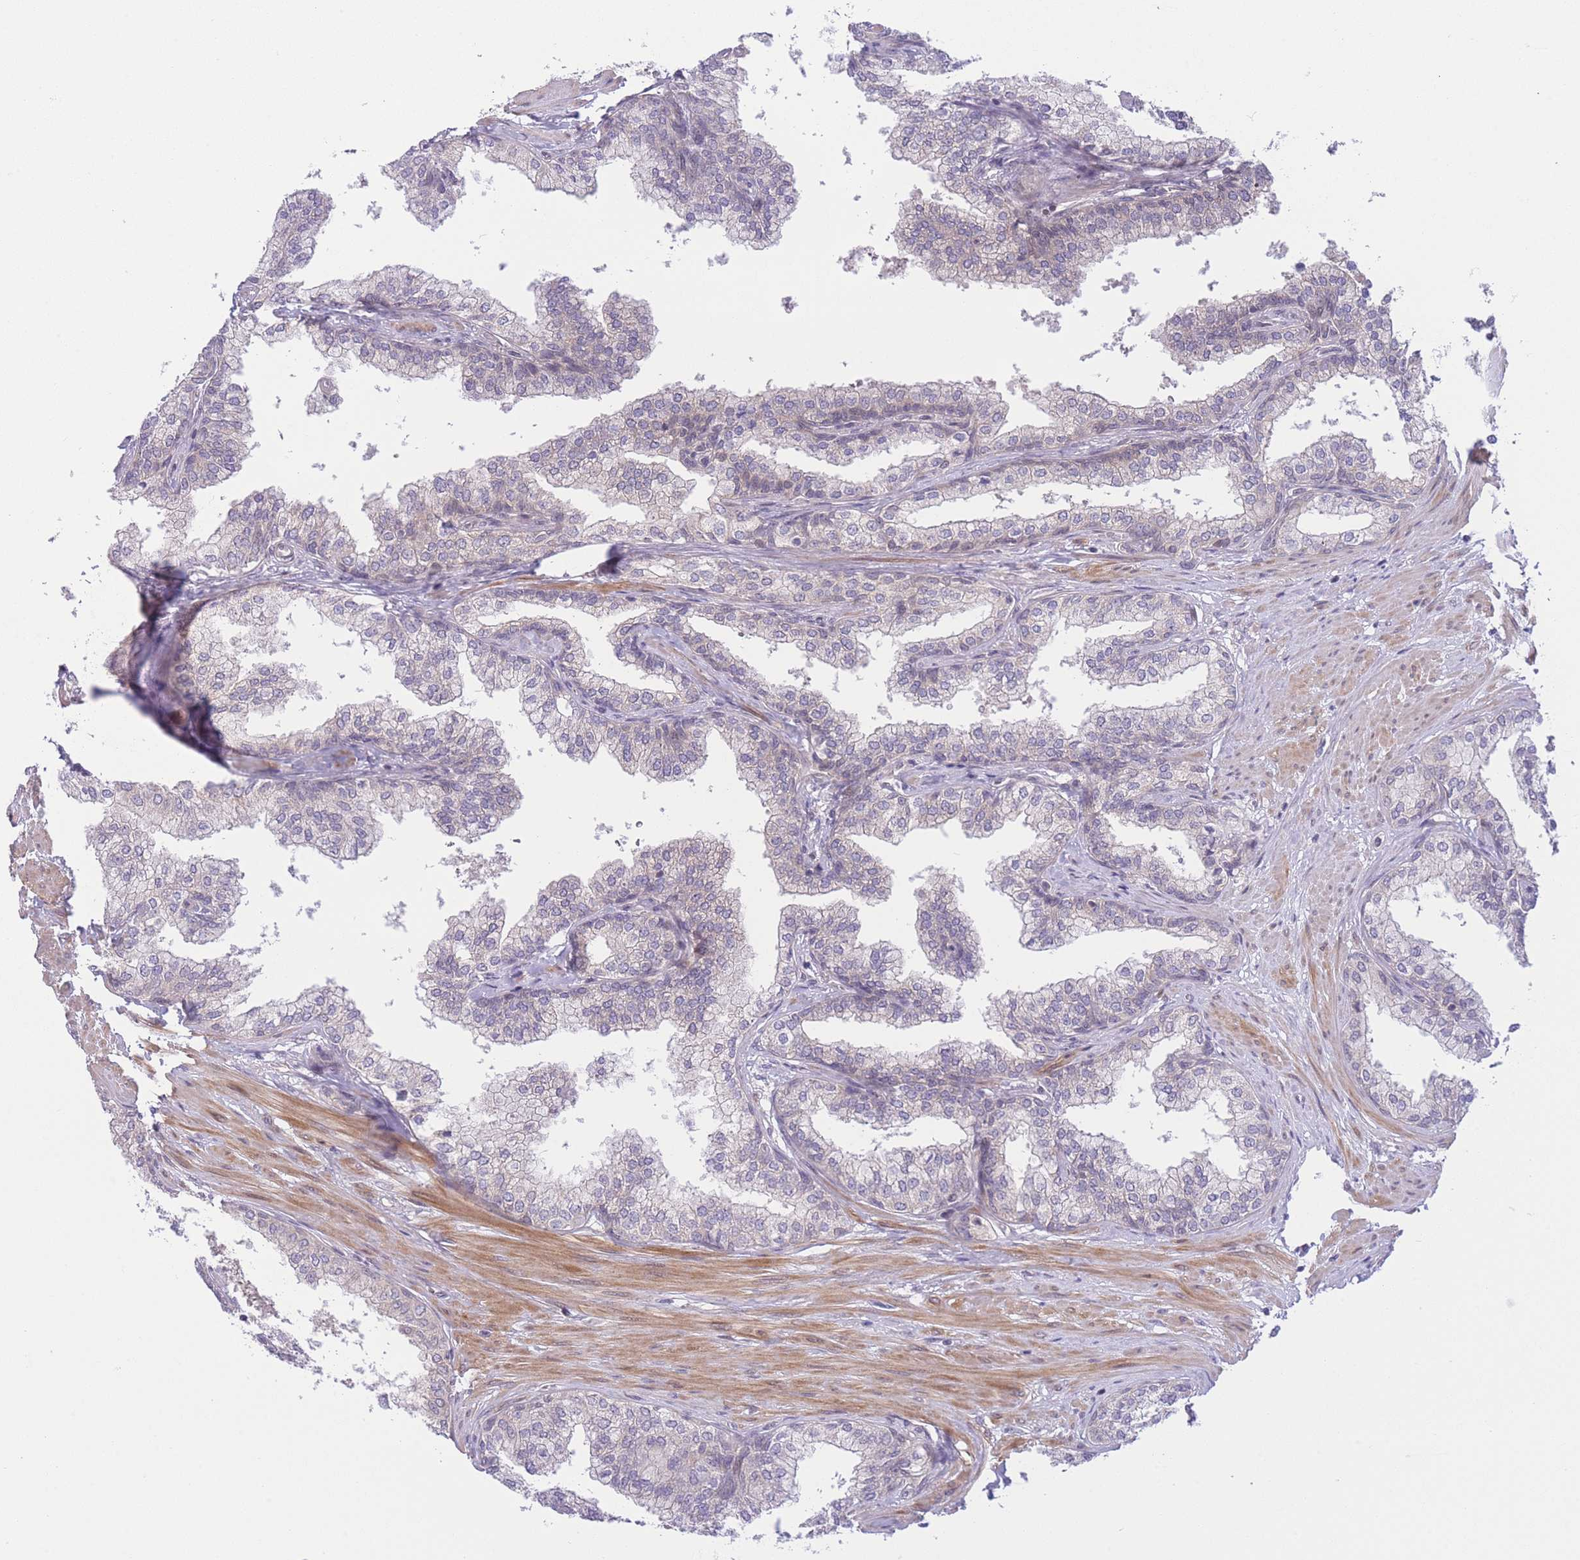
{"staining": {"intensity": "negative", "quantity": "none", "location": "none"}, "tissue": "prostate", "cell_type": "Glandular cells", "image_type": "normal", "snomed": [{"axis": "morphology", "description": "Normal tissue, NOS"}, {"axis": "topography", "description": "Prostate"}], "caption": "Prostate stained for a protein using immunohistochemistry (IHC) displays no positivity glandular cells.", "gene": "CDC25B", "patient": {"sex": "male", "age": 60}}